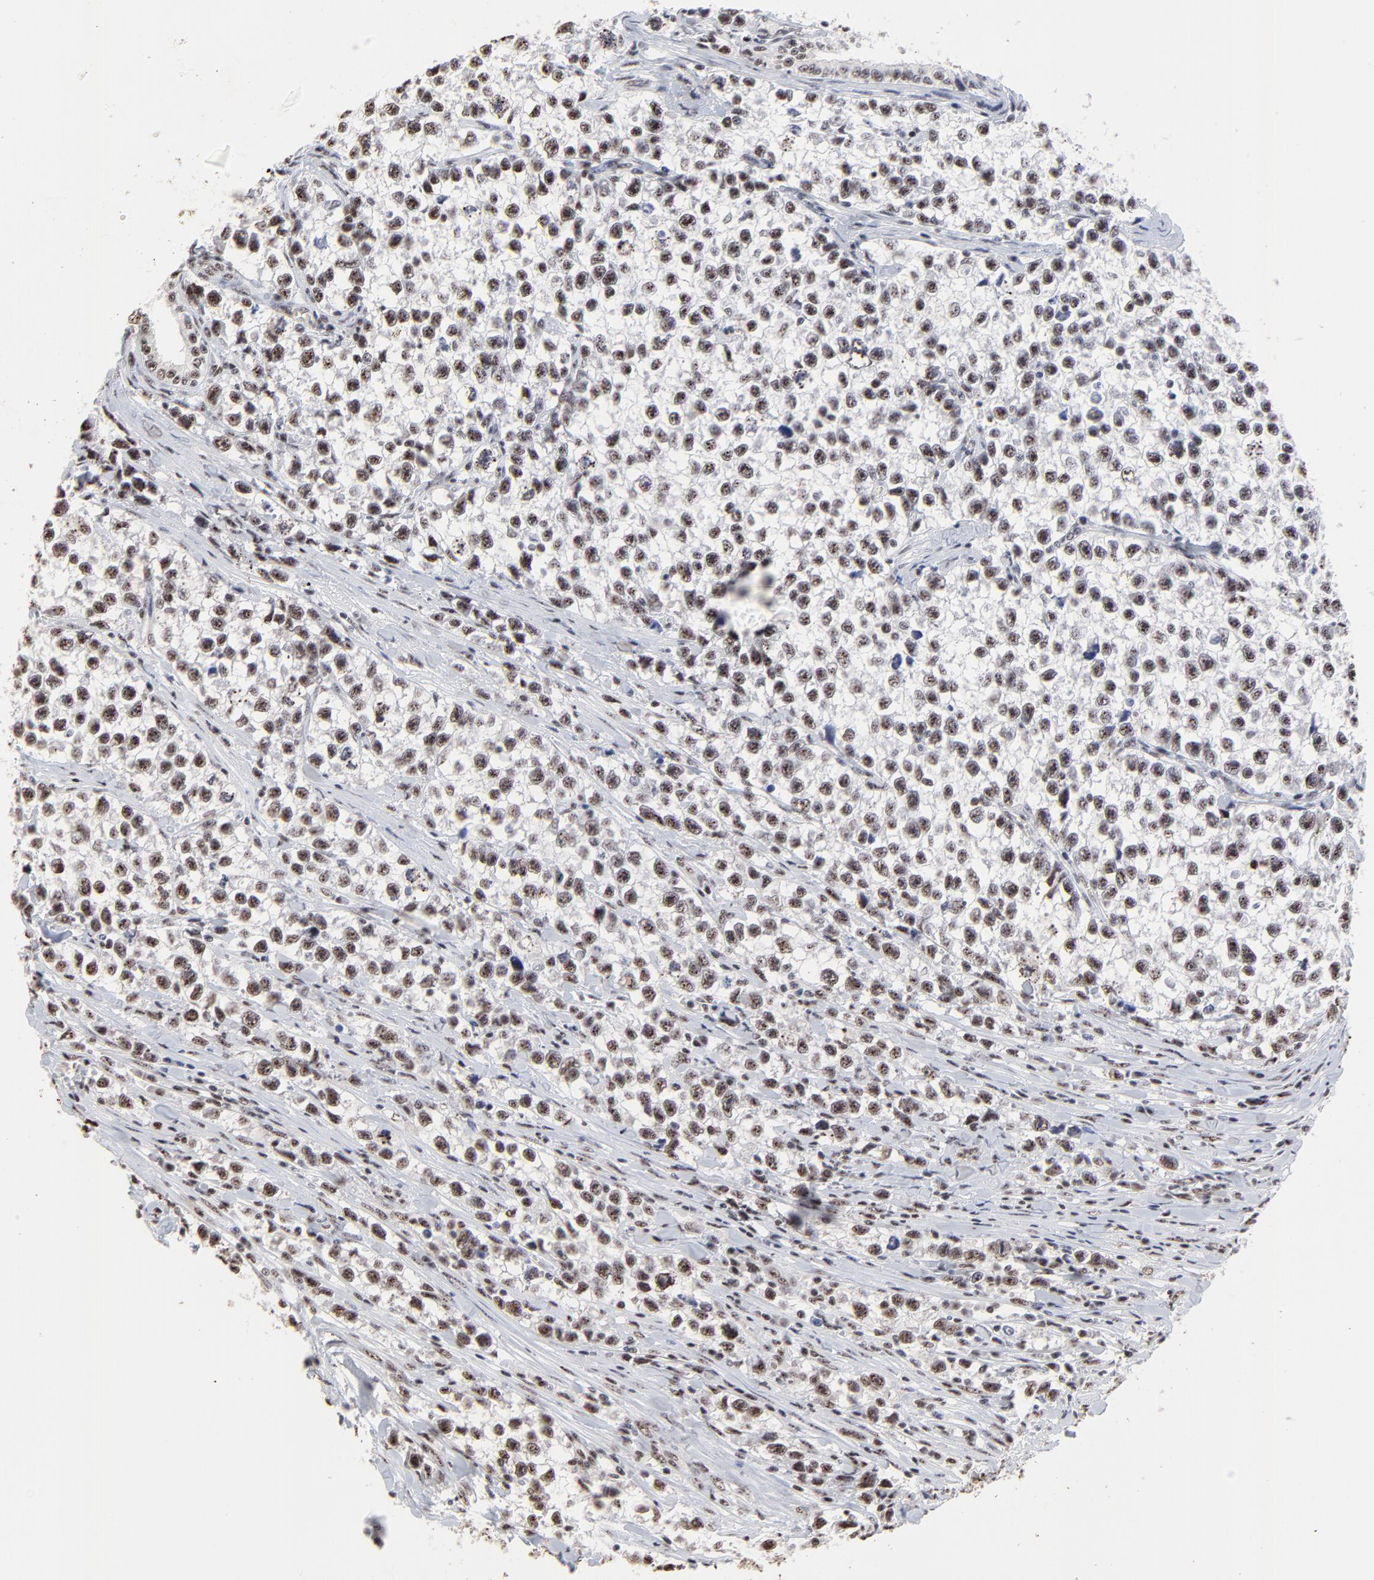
{"staining": {"intensity": "weak", "quantity": ">75%", "location": "nuclear"}, "tissue": "testis cancer", "cell_type": "Tumor cells", "image_type": "cancer", "snomed": [{"axis": "morphology", "description": "Seminoma, NOS"}, {"axis": "morphology", "description": "Carcinoma, Embryonal, NOS"}, {"axis": "topography", "description": "Testis"}], "caption": "Protein analysis of embryonal carcinoma (testis) tissue shows weak nuclear expression in approximately >75% of tumor cells.", "gene": "MBD4", "patient": {"sex": "male", "age": 30}}